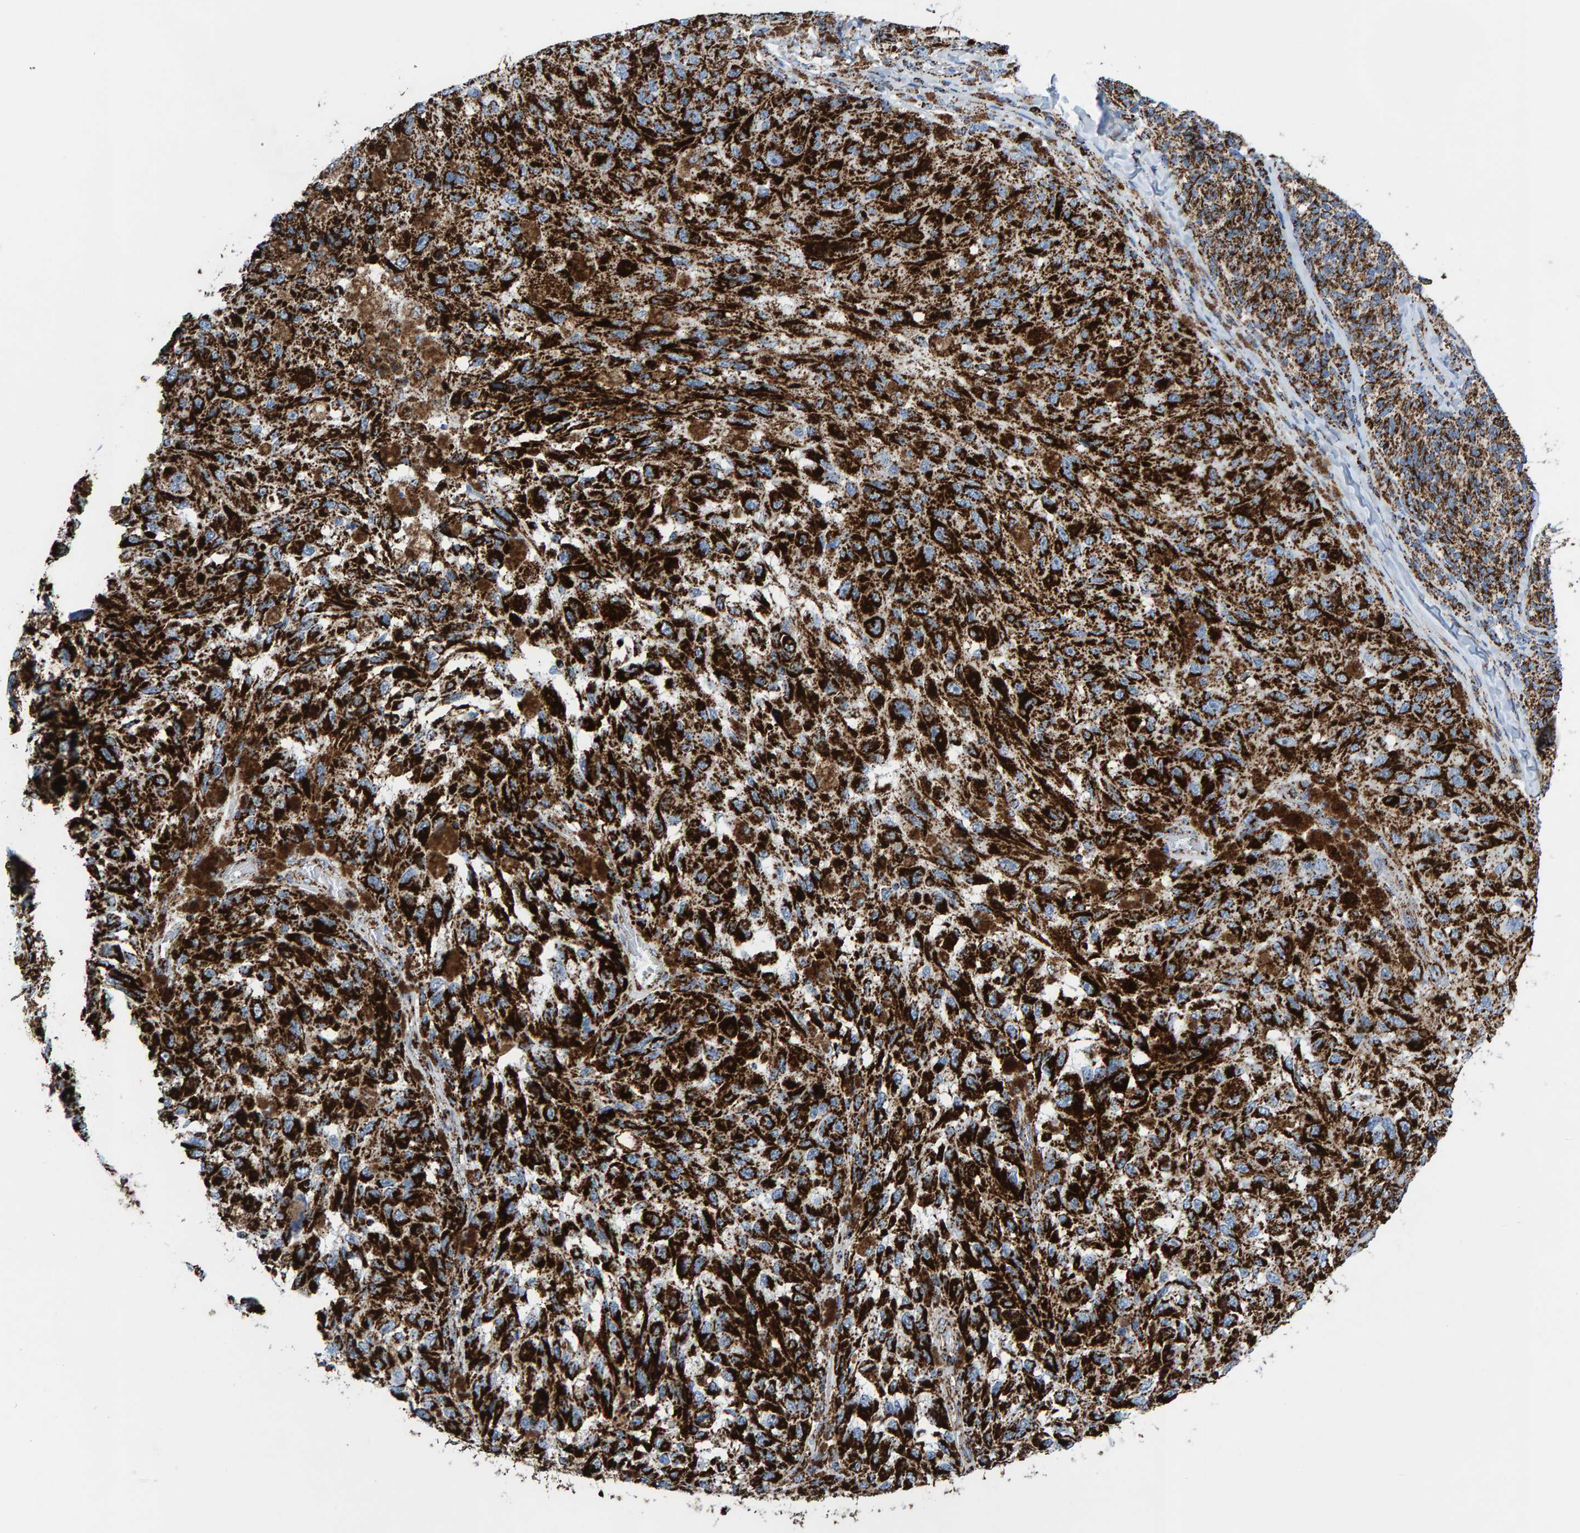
{"staining": {"intensity": "strong", "quantity": ">75%", "location": "cytoplasmic/membranous"}, "tissue": "melanoma", "cell_type": "Tumor cells", "image_type": "cancer", "snomed": [{"axis": "morphology", "description": "Malignant melanoma, NOS"}, {"axis": "topography", "description": "Skin"}], "caption": "The immunohistochemical stain shows strong cytoplasmic/membranous expression in tumor cells of melanoma tissue.", "gene": "ENSG00000262660", "patient": {"sex": "female", "age": 73}}